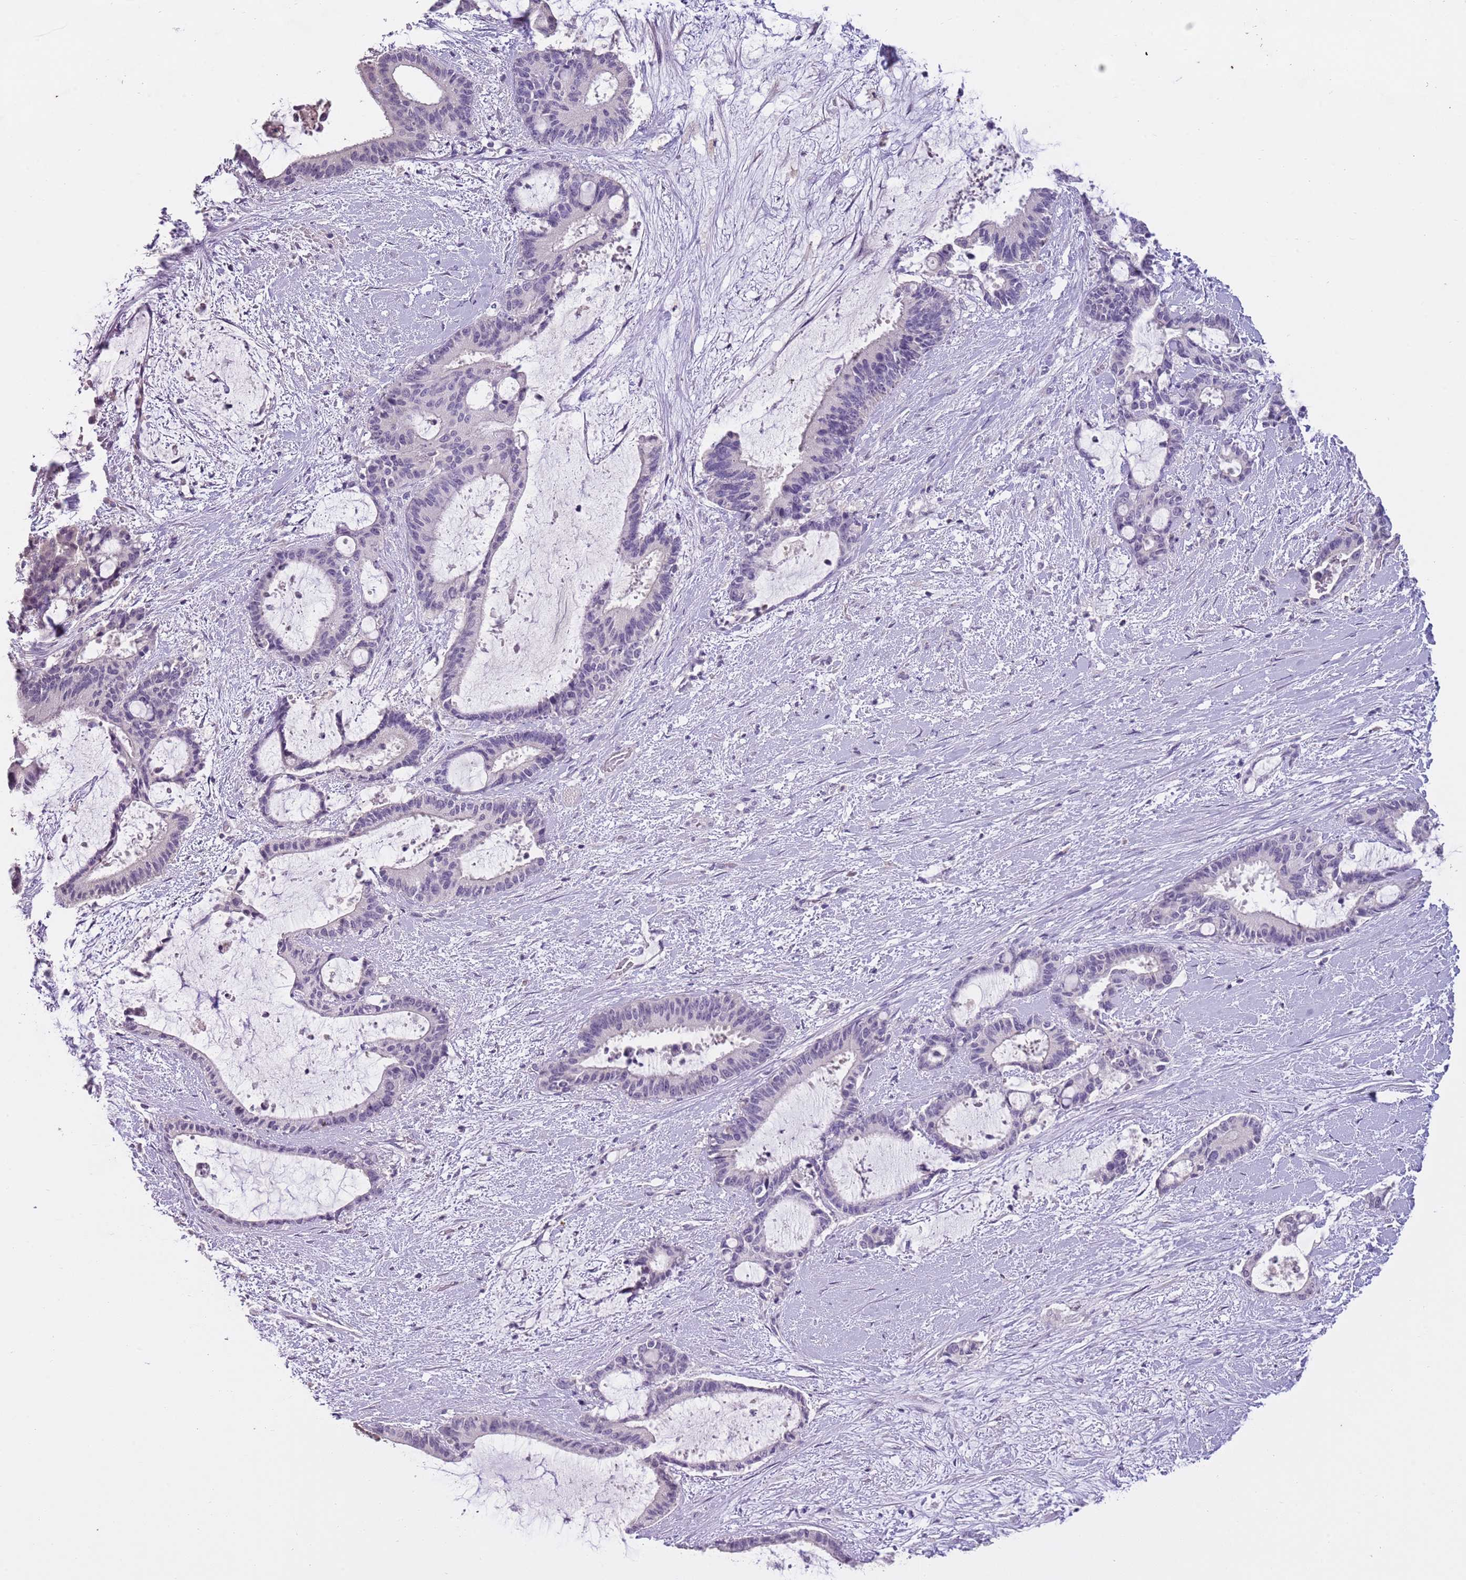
{"staining": {"intensity": "negative", "quantity": "none", "location": "none"}, "tissue": "liver cancer", "cell_type": "Tumor cells", "image_type": "cancer", "snomed": [{"axis": "morphology", "description": "Normal tissue, NOS"}, {"axis": "morphology", "description": "Cholangiocarcinoma"}, {"axis": "topography", "description": "Liver"}, {"axis": "topography", "description": "Peripheral nerve tissue"}], "caption": "Immunohistochemistry of liver cancer exhibits no staining in tumor cells.", "gene": "SLC35E3", "patient": {"sex": "female", "age": 73}}